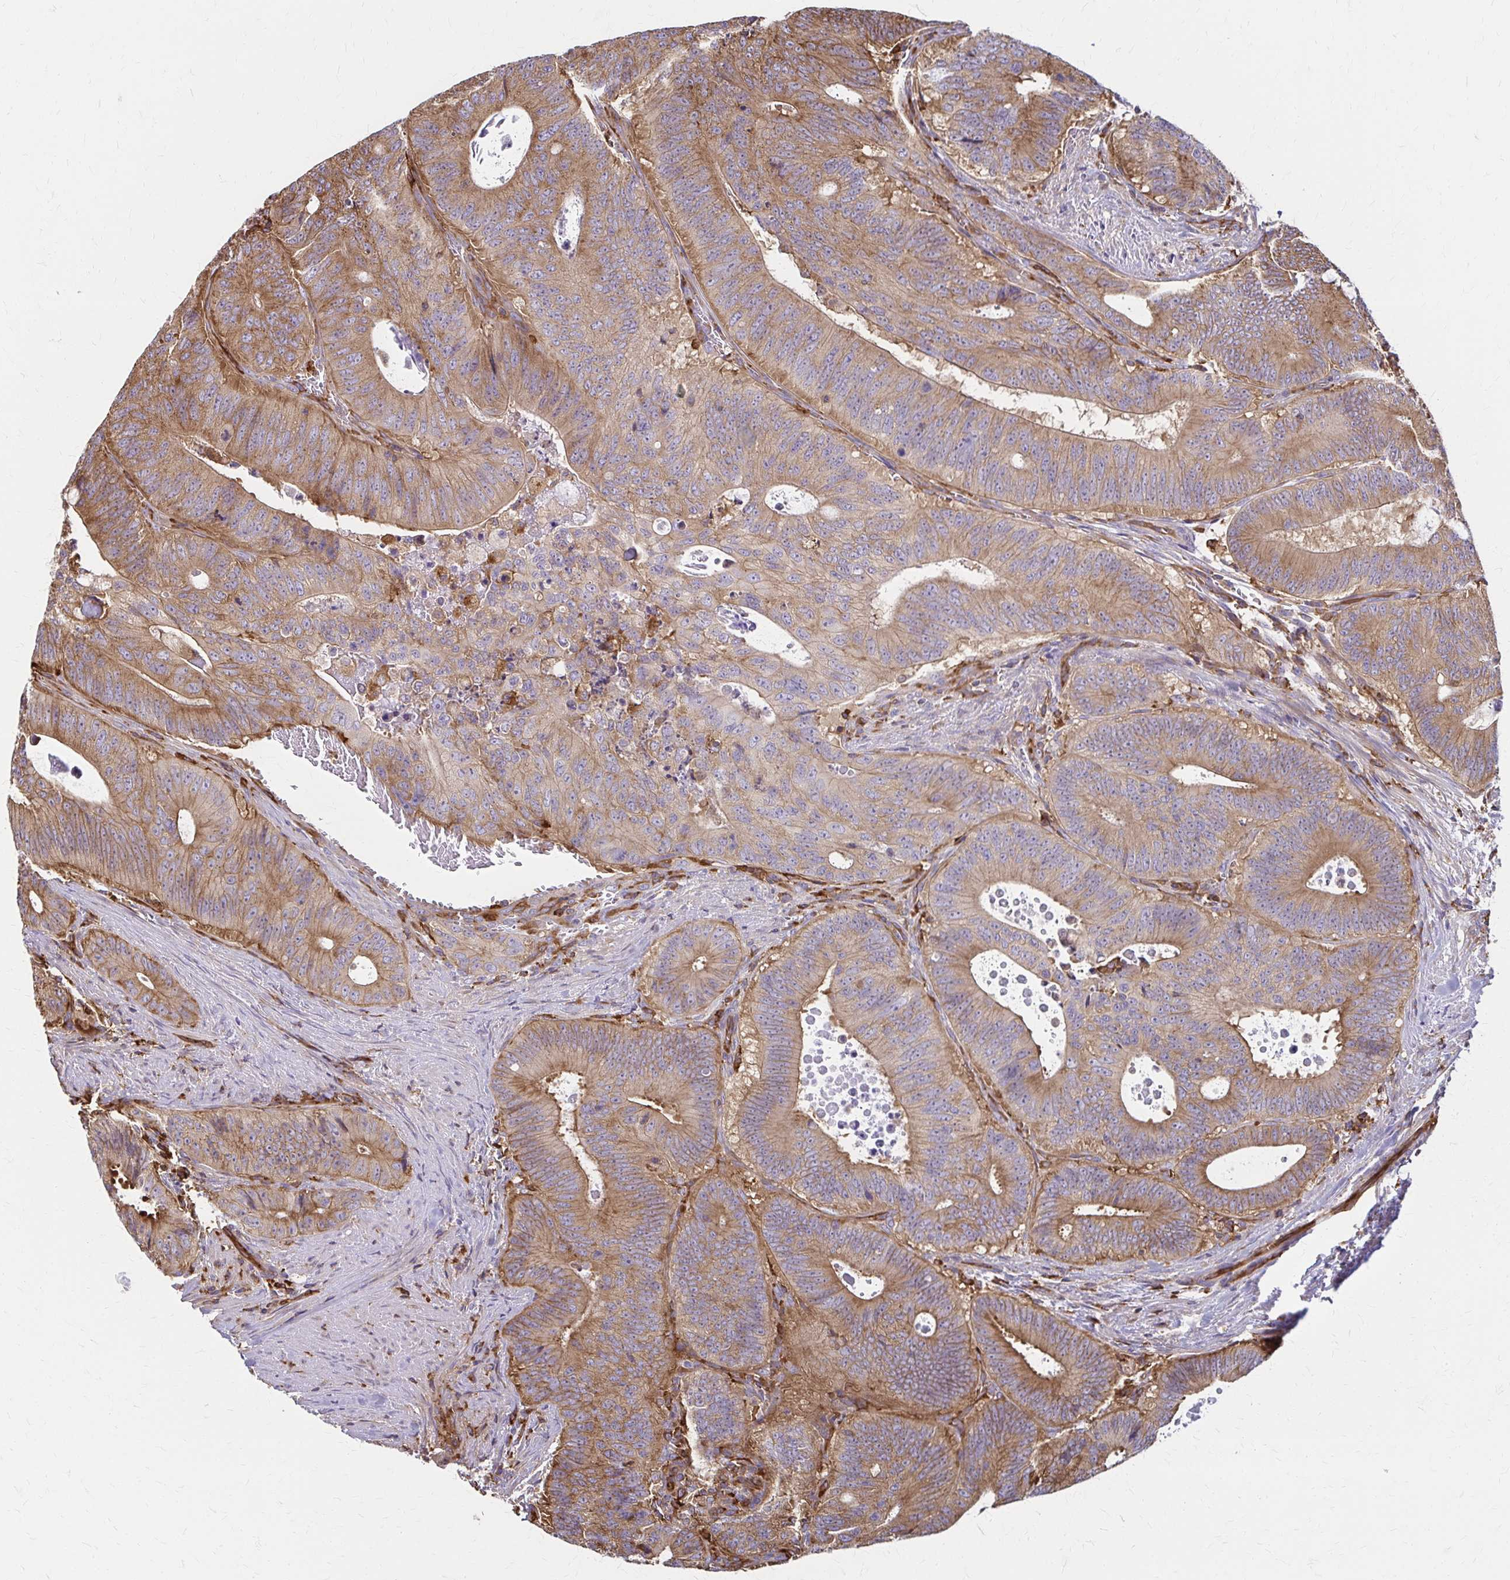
{"staining": {"intensity": "moderate", "quantity": ">75%", "location": "cytoplasmic/membranous"}, "tissue": "colorectal cancer", "cell_type": "Tumor cells", "image_type": "cancer", "snomed": [{"axis": "morphology", "description": "Adenocarcinoma, NOS"}, {"axis": "topography", "description": "Colon"}], "caption": "Protein staining displays moderate cytoplasmic/membranous expression in approximately >75% of tumor cells in adenocarcinoma (colorectal). The staining was performed using DAB, with brown indicating positive protein expression. Nuclei are stained blue with hematoxylin.", "gene": "WASF2", "patient": {"sex": "male", "age": 62}}